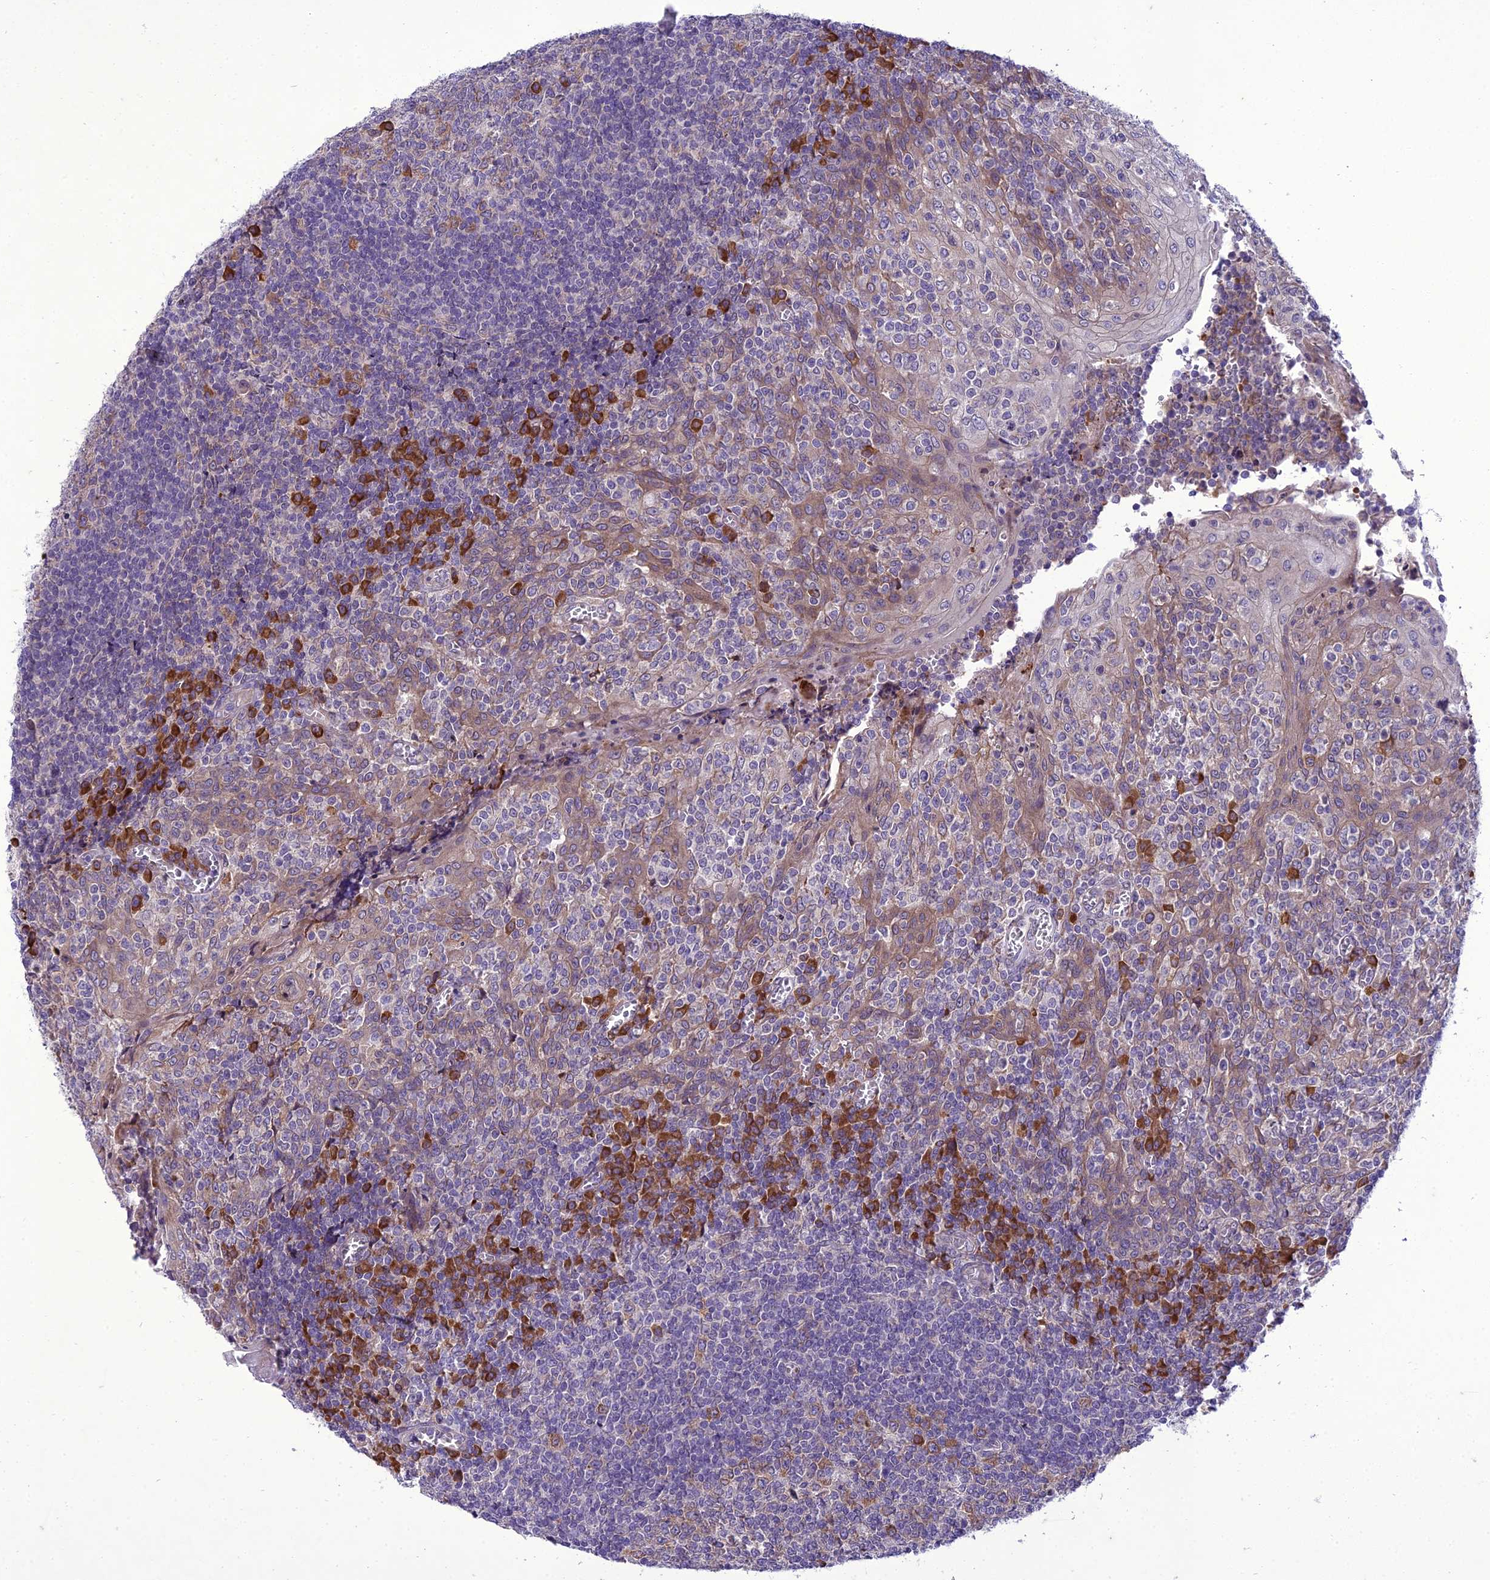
{"staining": {"intensity": "strong", "quantity": "<25%", "location": "cytoplasmic/membranous"}, "tissue": "tonsil", "cell_type": "Germinal center cells", "image_type": "normal", "snomed": [{"axis": "morphology", "description": "Normal tissue, NOS"}, {"axis": "topography", "description": "Tonsil"}], "caption": "There is medium levels of strong cytoplasmic/membranous staining in germinal center cells of unremarkable tonsil, as demonstrated by immunohistochemical staining (brown color).", "gene": "NEURL2", "patient": {"sex": "female", "age": 19}}